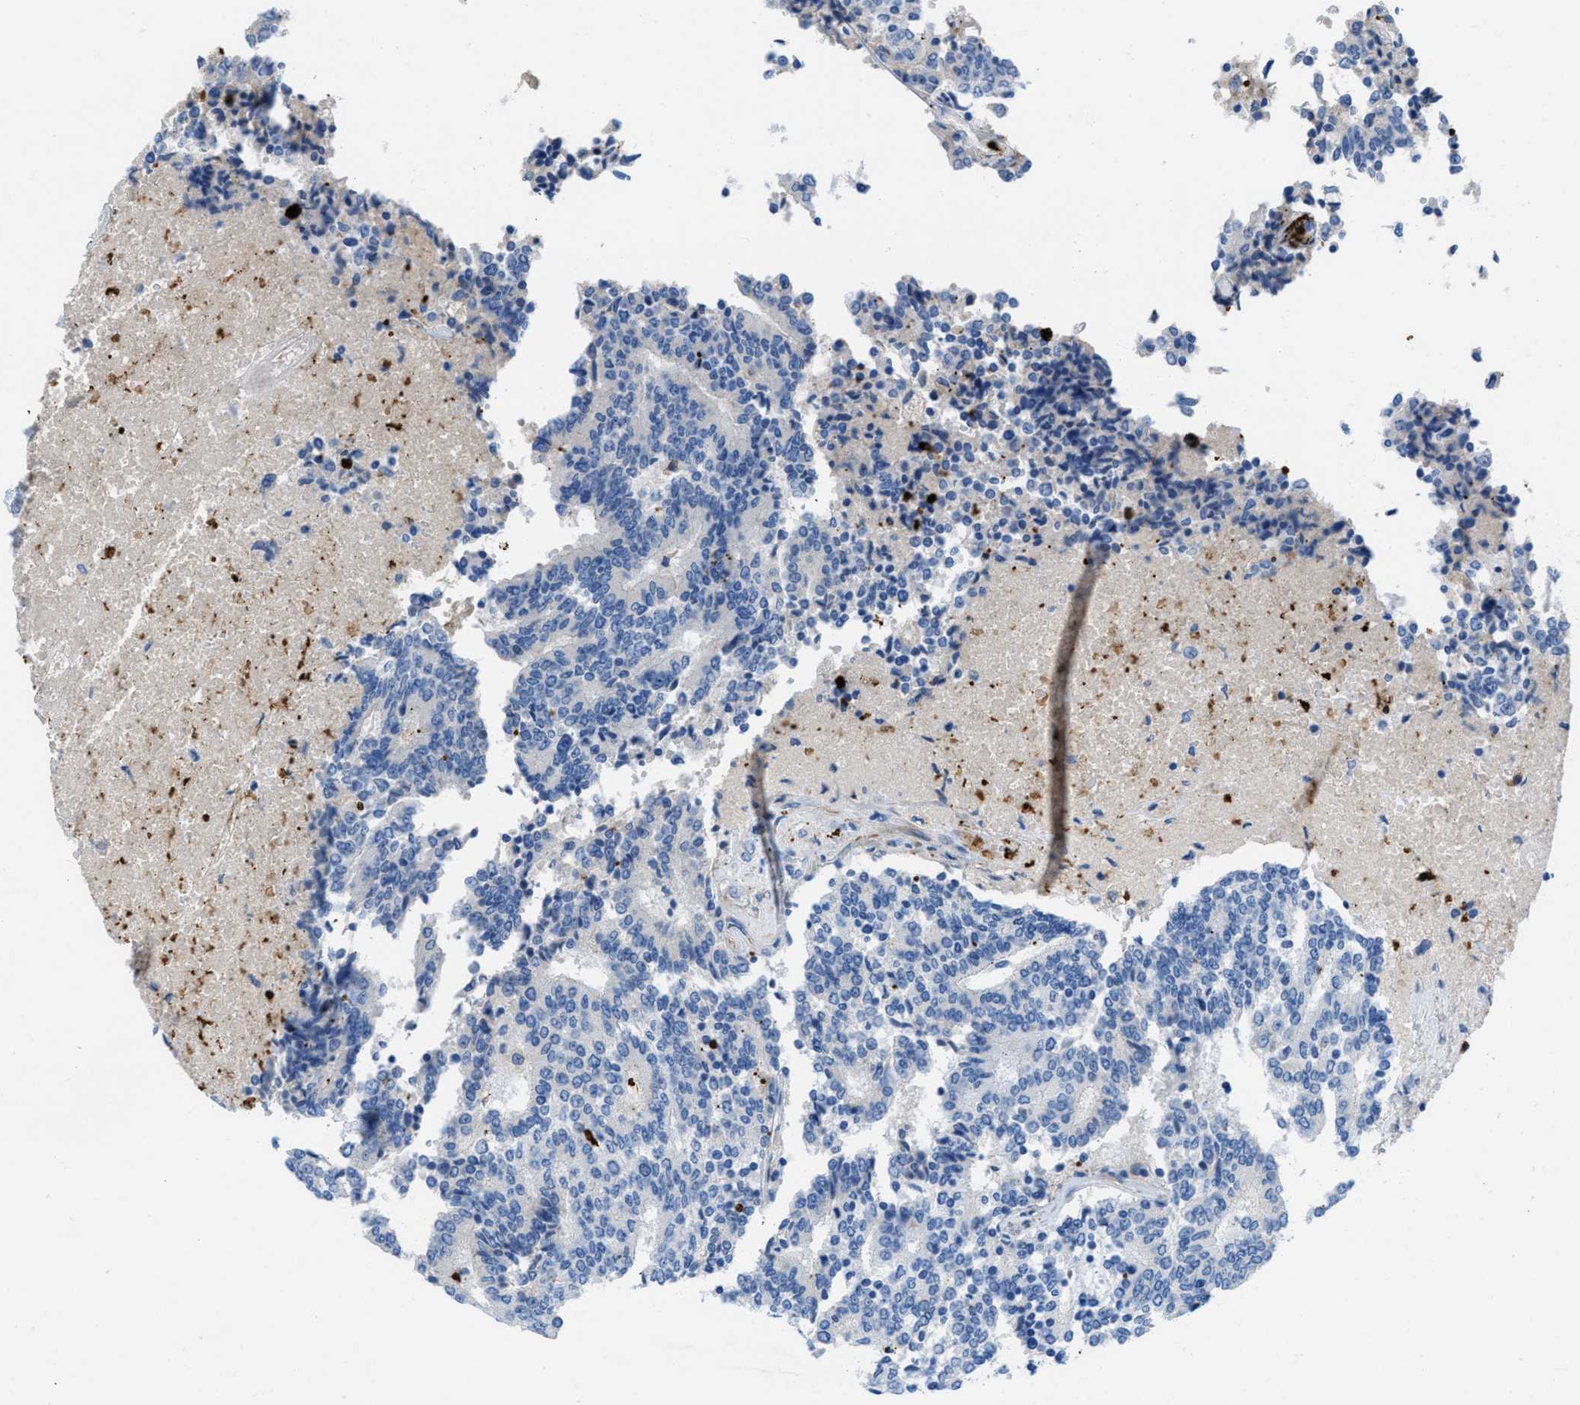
{"staining": {"intensity": "negative", "quantity": "none", "location": "none"}, "tissue": "prostate cancer", "cell_type": "Tumor cells", "image_type": "cancer", "snomed": [{"axis": "morphology", "description": "Normal tissue, NOS"}, {"axis": "morphology", "description": "Adenocarcinoma, High grade"}, {"axis": "topography", "description": "Prostate"}, {"axis": "topography", "description": "Seminal veicle"}], "caption": "The histopathology image reveals no staining of tumor cells in adenocarcinoma (high-grade) (prostate). The staining is performed using DAB brown chromogen with nuclei counter-stained in using hematoxylin.", "gene": "XCR1", "patient": {"sex": "male", "age": 55}}